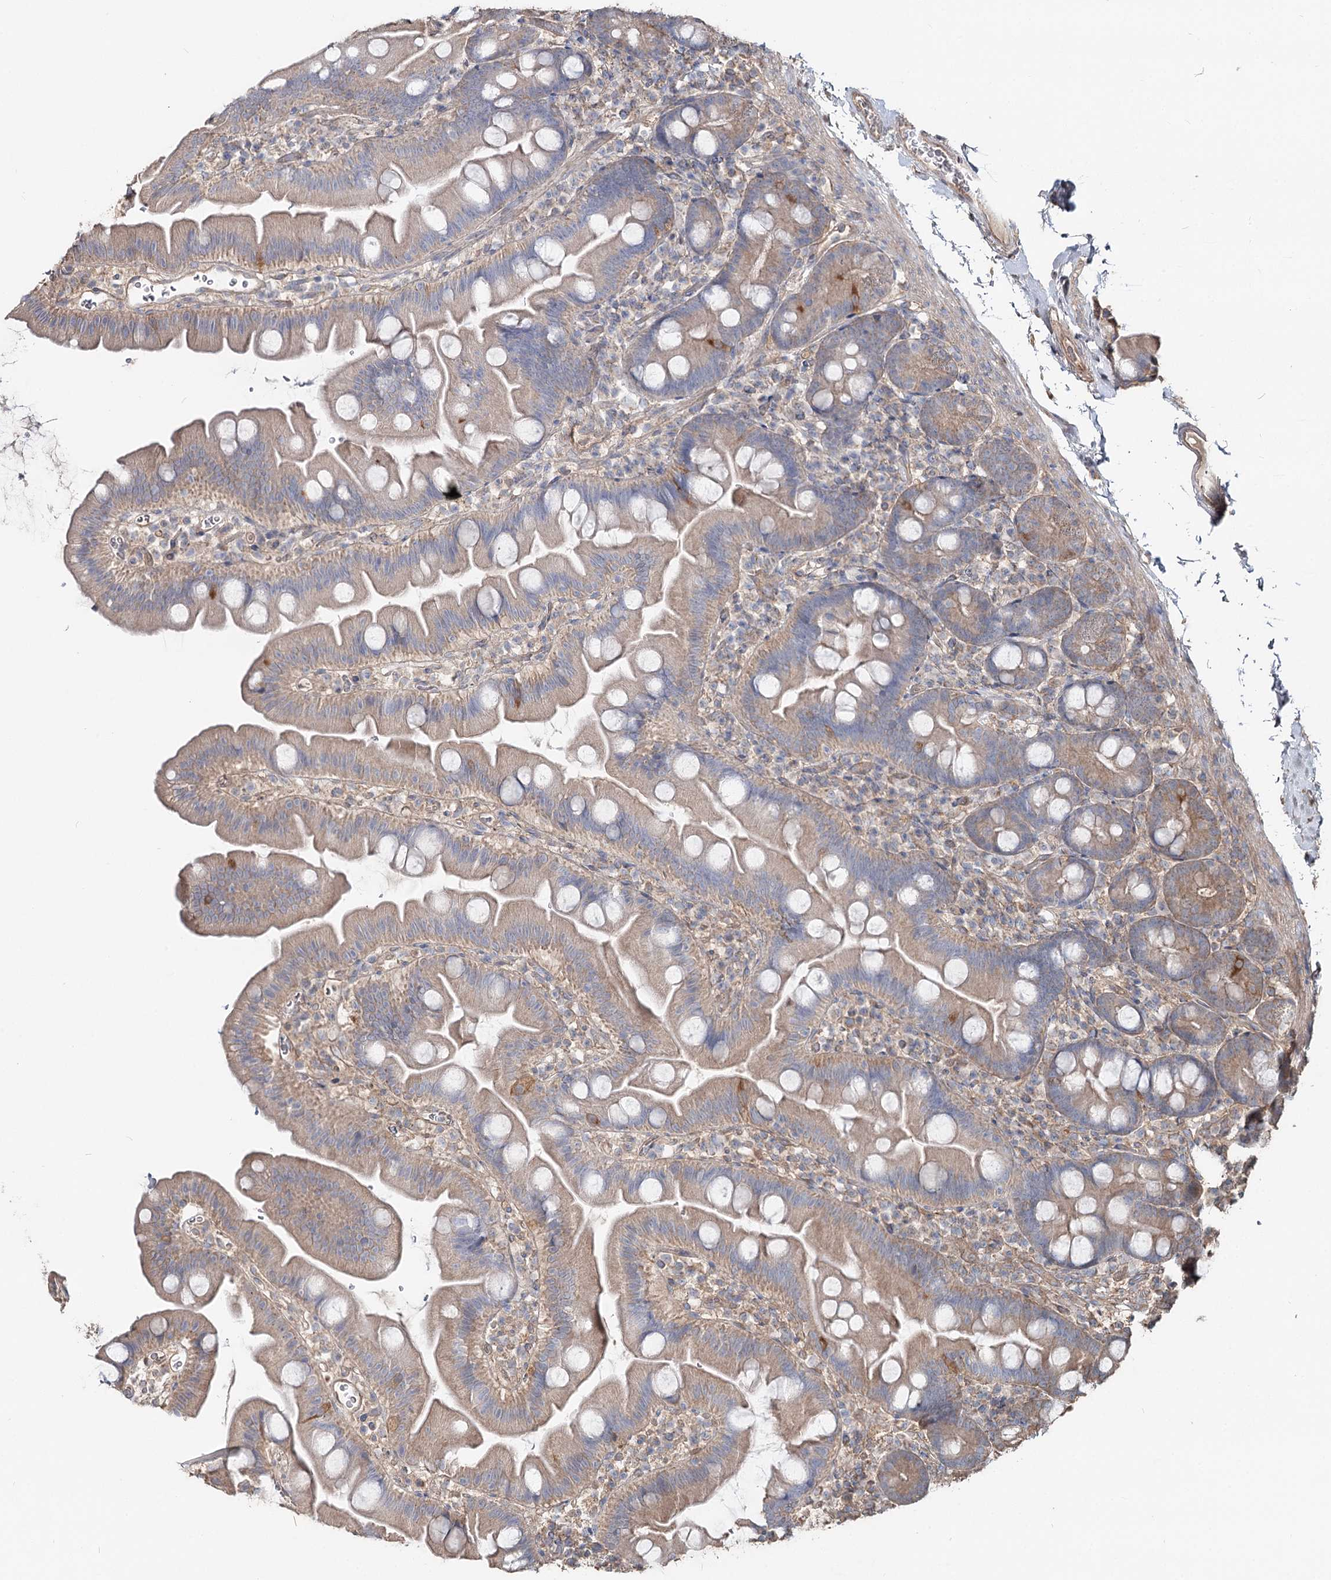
{"staining": {"intensity": "weak", "quantity": "25%-75%", "location": "cytoplasmic/membranous"}, "tissue": "small intestine", "cell_type": "Glandular cells", "image_type": "normal", "snomed": [{"axis": "morphology", "description": "Normal tissue, NOS"}, {"axis": "topography", "description": "Small intestine"}], "caption": "A brown stain highlights weak cytoplasmic/membranous expression of a protein in glandular cells of normal human small intestine. (brown staining indicates protein expression, while blue staining denotes nuclei).", "gene": "SPART", "patient": {"sex": "female", "age": 68}}